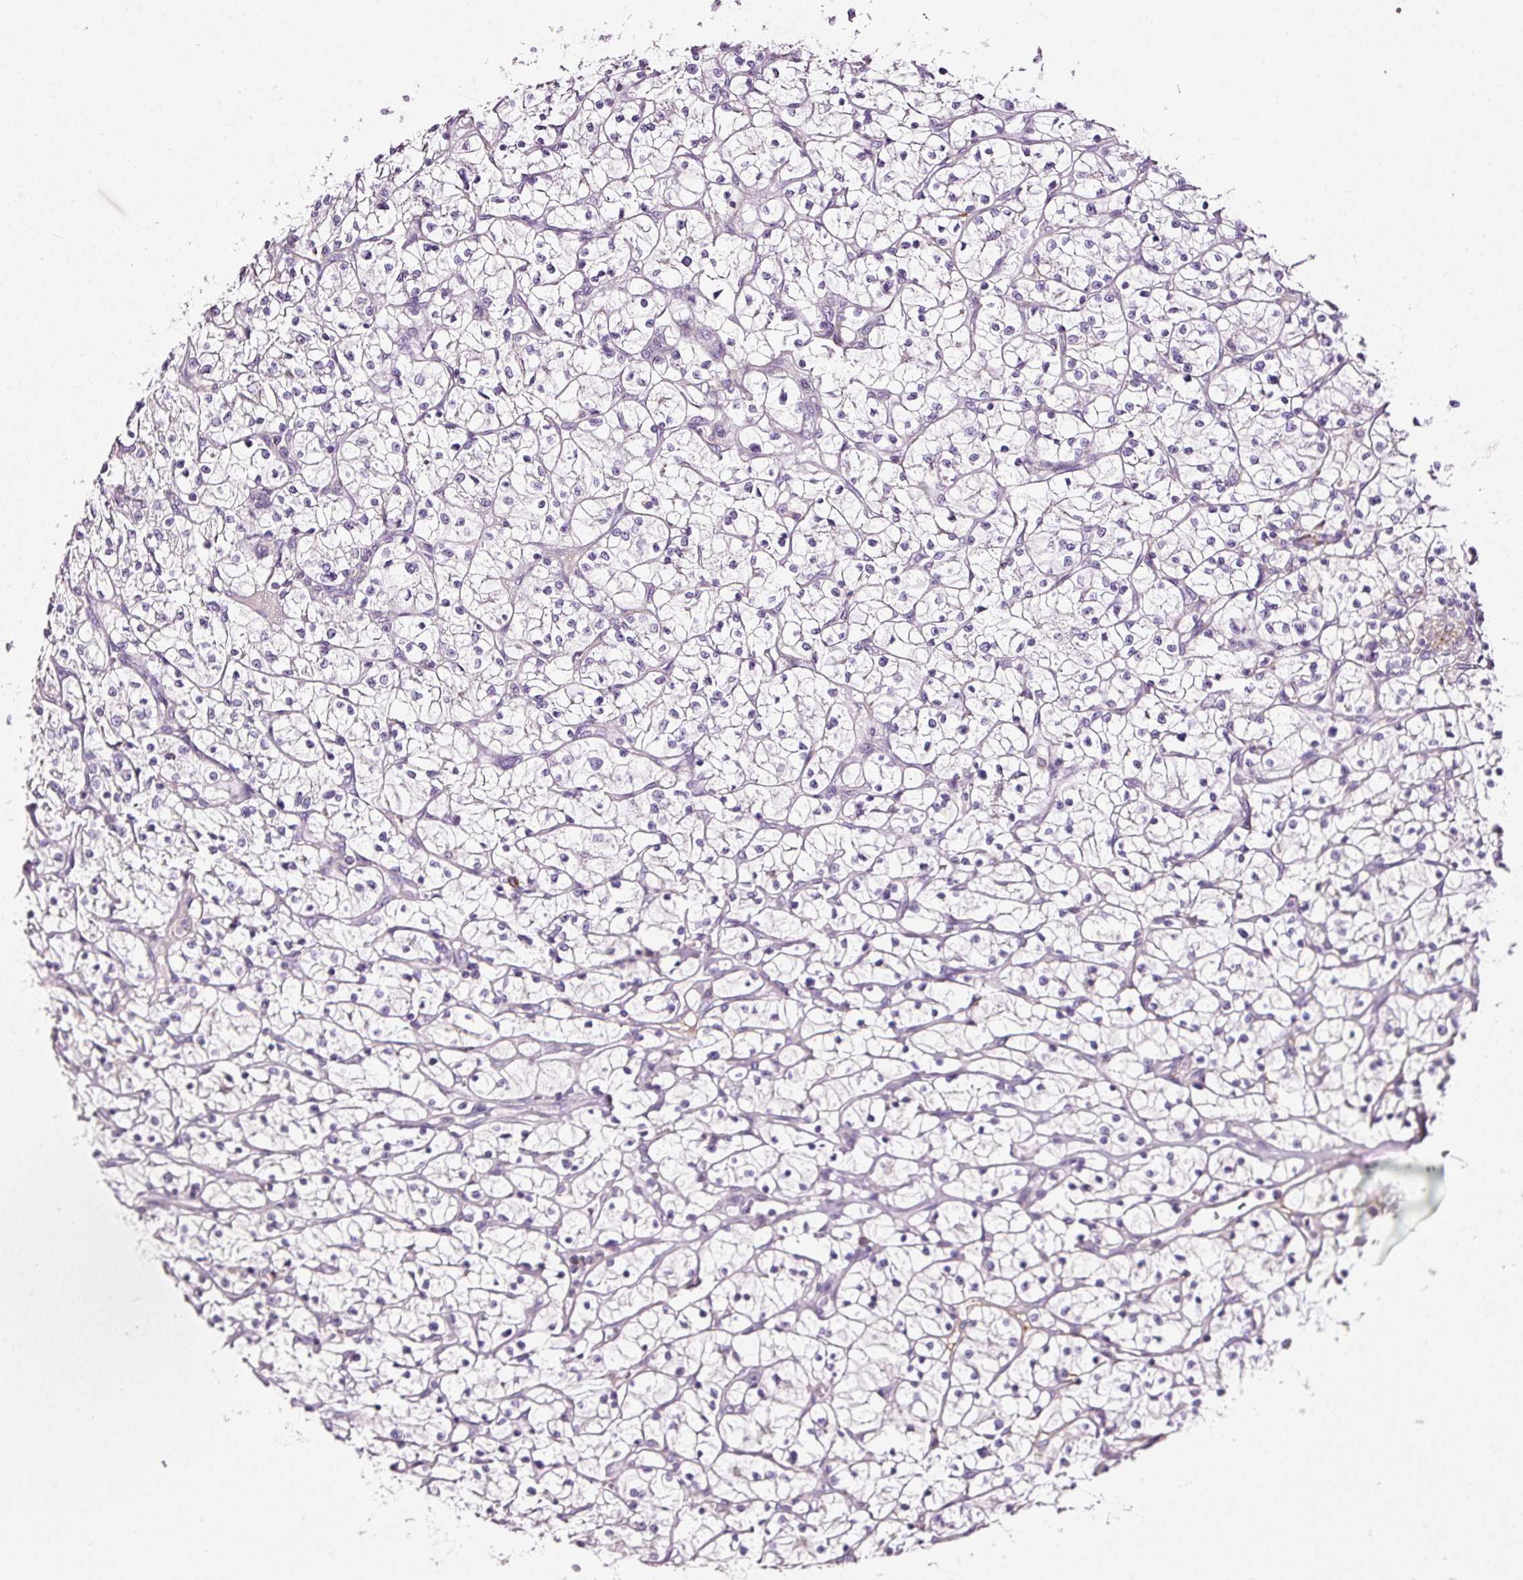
{"staining": {"intensity": "negative", "quantity": "none", "location": "none"}, "tissue": "renal cancer", "cell_type": "Tumor cells", "image_type": "cancer", "snomed": [{"axis": "morphology", "description": "Adenocarcinoma, NOS"}, {"axis": "topography", "description": "Kidney"}], "caption": "The photomicrograph reveals no significant staining in tumor cells of renal adenocarcinoma.", "gene": "CYB561A3", "patient": {"sex": "female", "age": 64}}